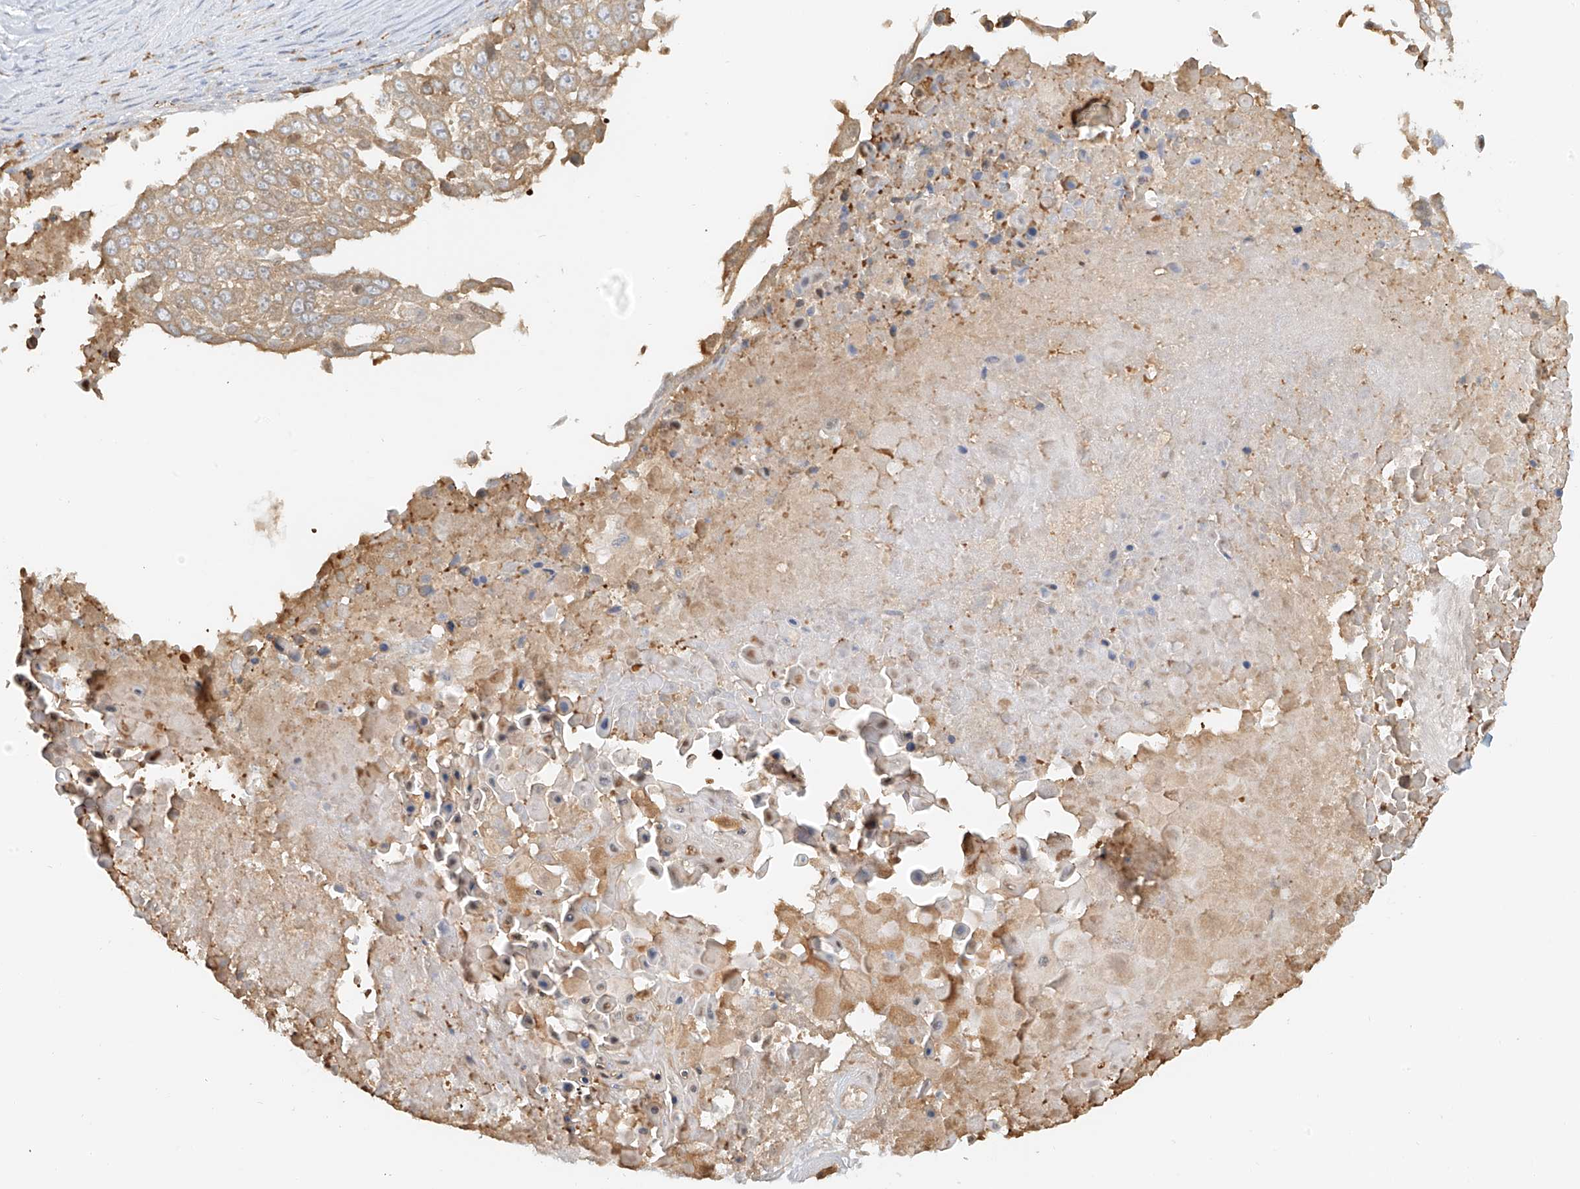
{"staining": {"intensity": "moderate", "quantity": "<25%", "location": "cytoplasmic/membranous"}, "tissue": "lung cancer", "cell_type": "Tumor cells", "image_type": "cancer", "snomed": [{"axis": "morphology", "description": "Squamous cell carcinoma, NOS"}, {"axis": "topography", "description": "Lung"}], "caption": "This is an image of immunohistochemistry staining of lung cancer, which shows moderate staining in the cytoplasmic/membranous of tumor cells.", "gene": "UPK1B", "patient": {"sex": "male", "age": 66}}